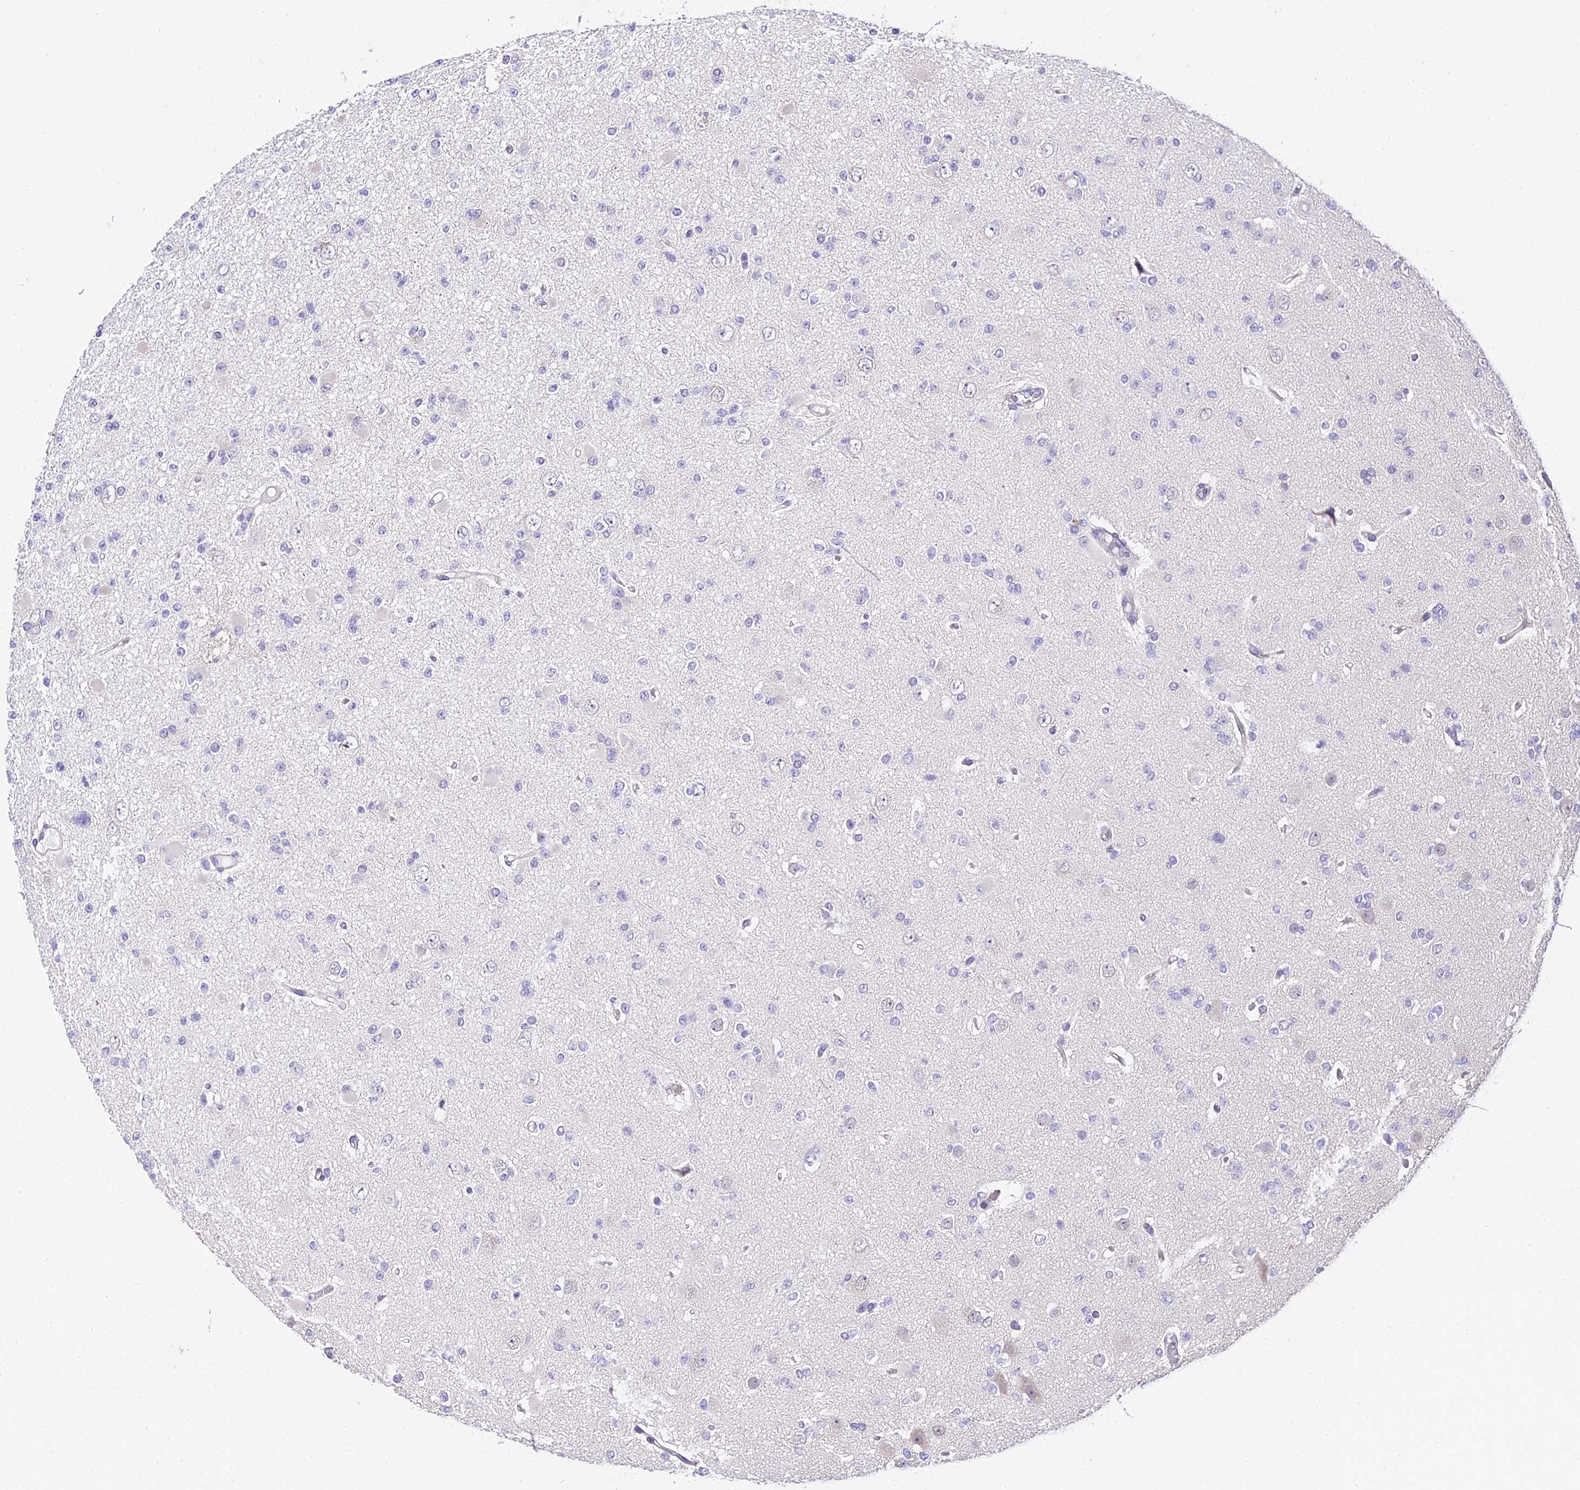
{"staining": {"intensity": "negative", "quantity": "none", "location": "none"}, "tissue": "glioma", "cell_type": "Tumor cells", "image_type": "cancer", "snomed": [{"axis": "morphology", "description": "Glioma, malignant, Low grade"}, {"axis": "topography", "description": "Brain"}], "caption": "Immunohistochemistry of glioma demonstrates no positivity in tumor cells.", "gene": "POLR2I", "patient": {"sex": "female", "age": 22}}